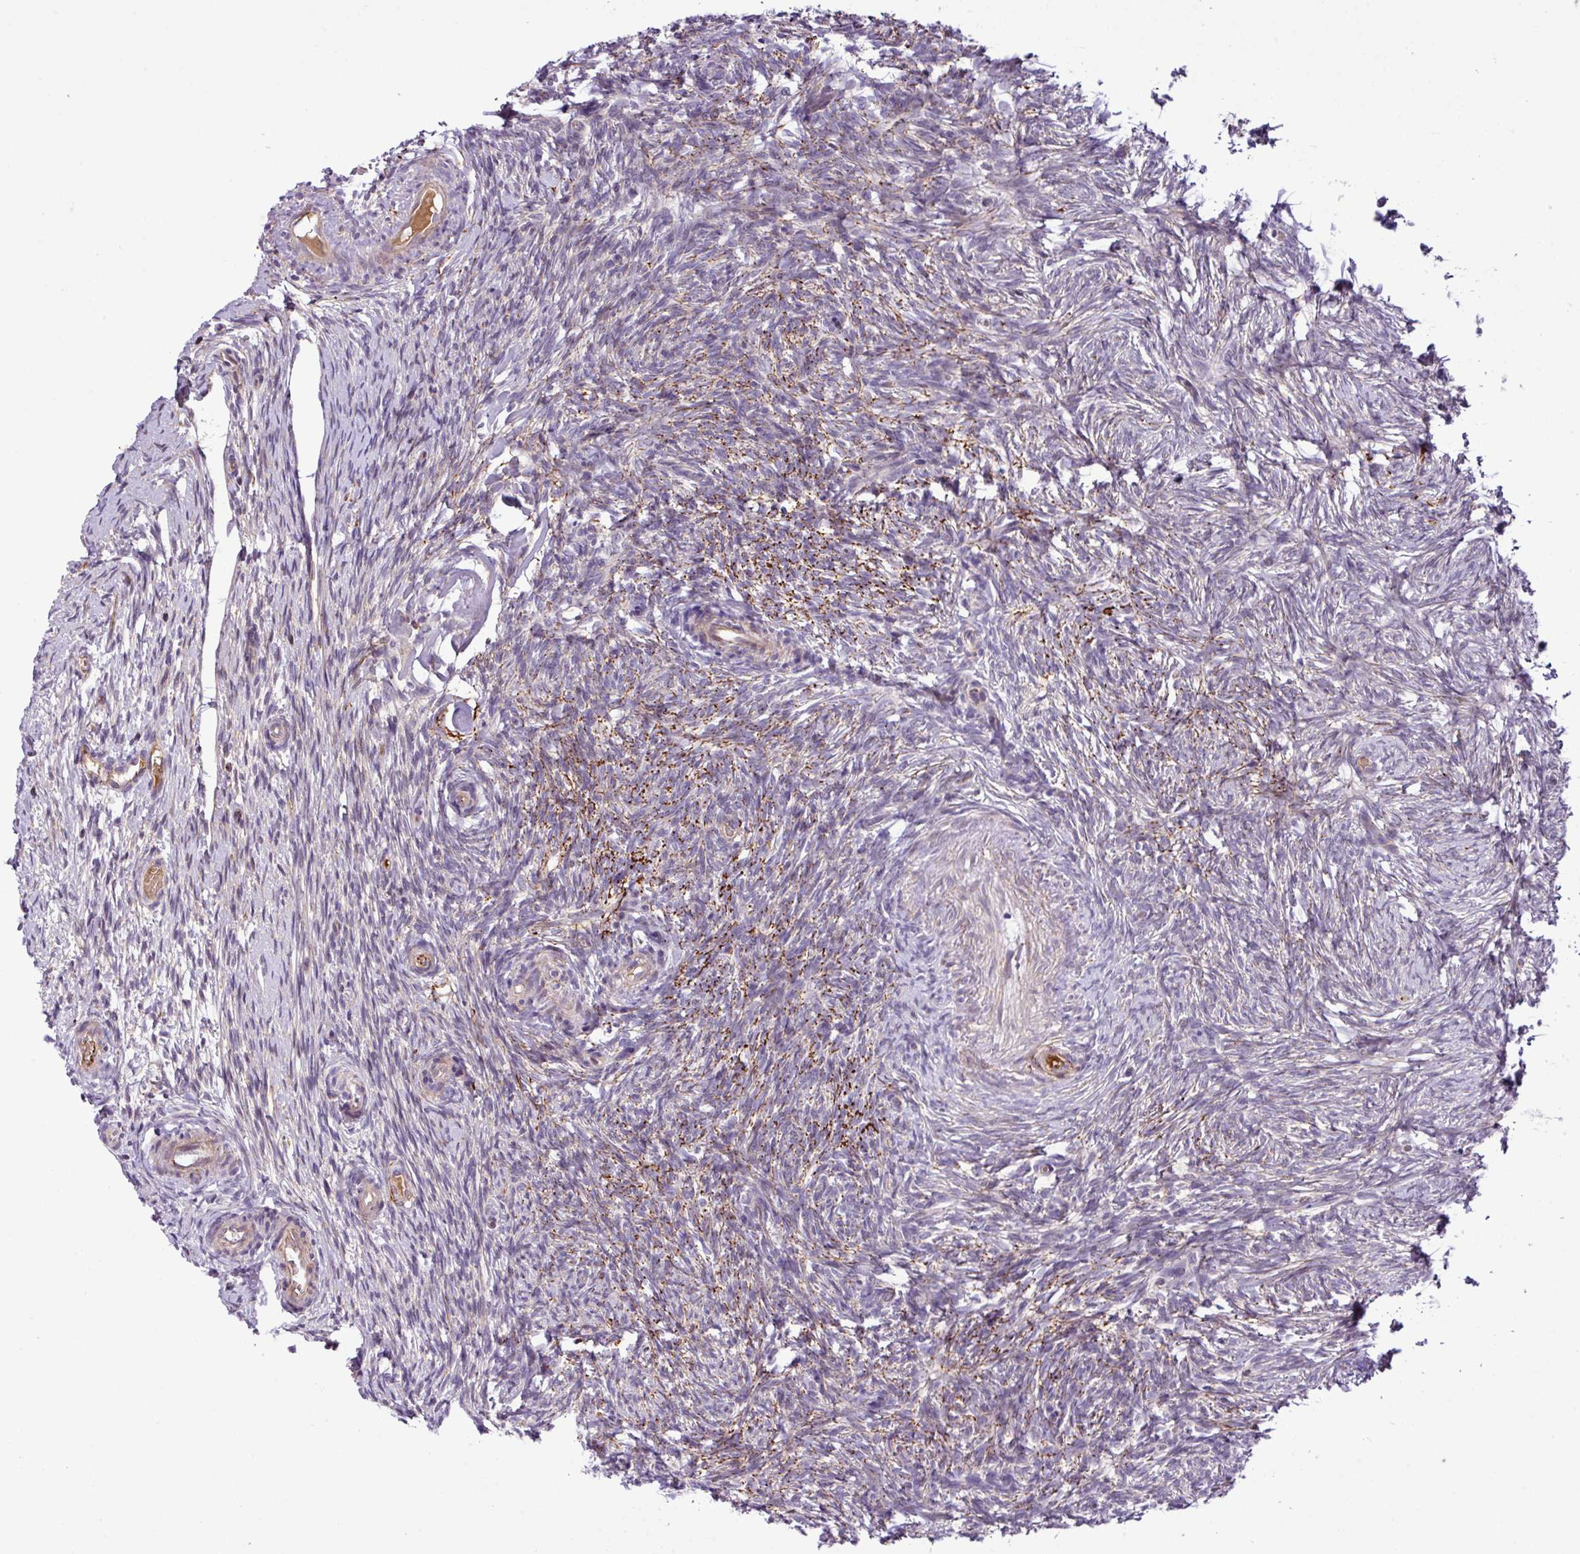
{"staining": {"intensity": "moderate", "quantity": "25%-75%", "location": "cytoplasmic/membranous"}, "tissue": "ovary", "cell_type": "Follicle cells", "image_type": "normal", "snomed": [{"axis": "morphology", "description": "Normal tissue, NOS"}, {"axis": "topography", "description": "Ovary"}], "caption": "About 25%-75% of follicle cells in normal ovary demonstrate moderate cytoplasmic/membranous protein staining as visualized by brown immunohistochemical staining.", "gene": "ZNF569", "patient": {"sex": "female", "age": 51}}